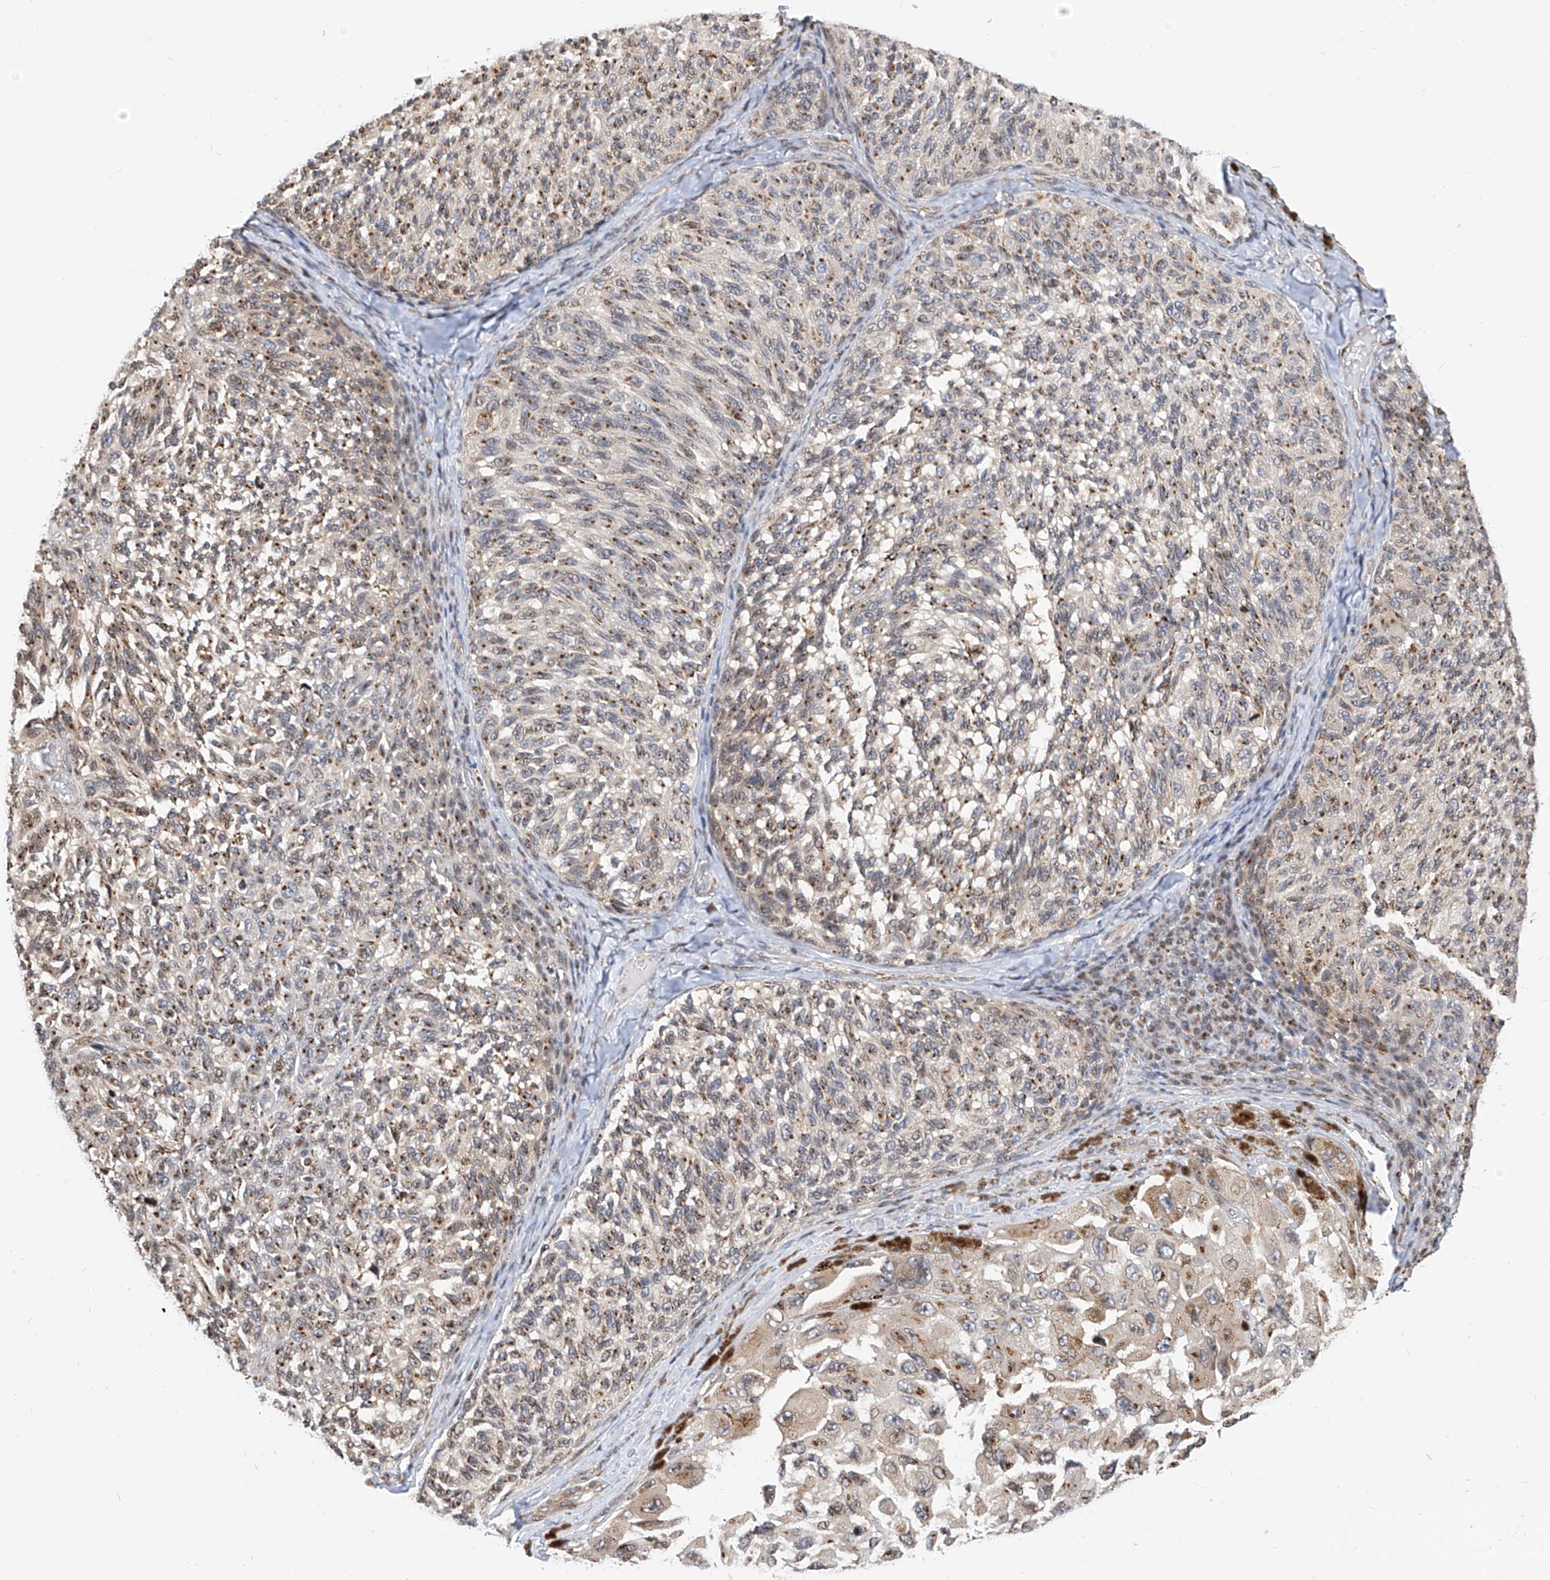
{"staining": {"intensity": "moderate", "quantity": "25%-75%", "location": "cytoplasmic/membranous"}, "tissue": "melanoma", "cell_type": "Tumor cells", "image_type": "cancer", "snomed": [{"axis": "morphology", "description": "Malignant melanoma, NOS"}, {"axis": "topography", "description": "Skin"}], "caption": "Immunohistochemistry (IHC) staining of melanoma, which displays medium levels of moderate cytoplasmic/membranous expression in approximately 25%-75% of tumor cells indicating moderate cytoplasmic/membranous protein staining. The staining was performed using DAB (brown) for protein detection and nuclei were counterstained in hematoxylin (blue).", "gene": "TTLL8", "patient": {"sex": "female", "age": 73}}